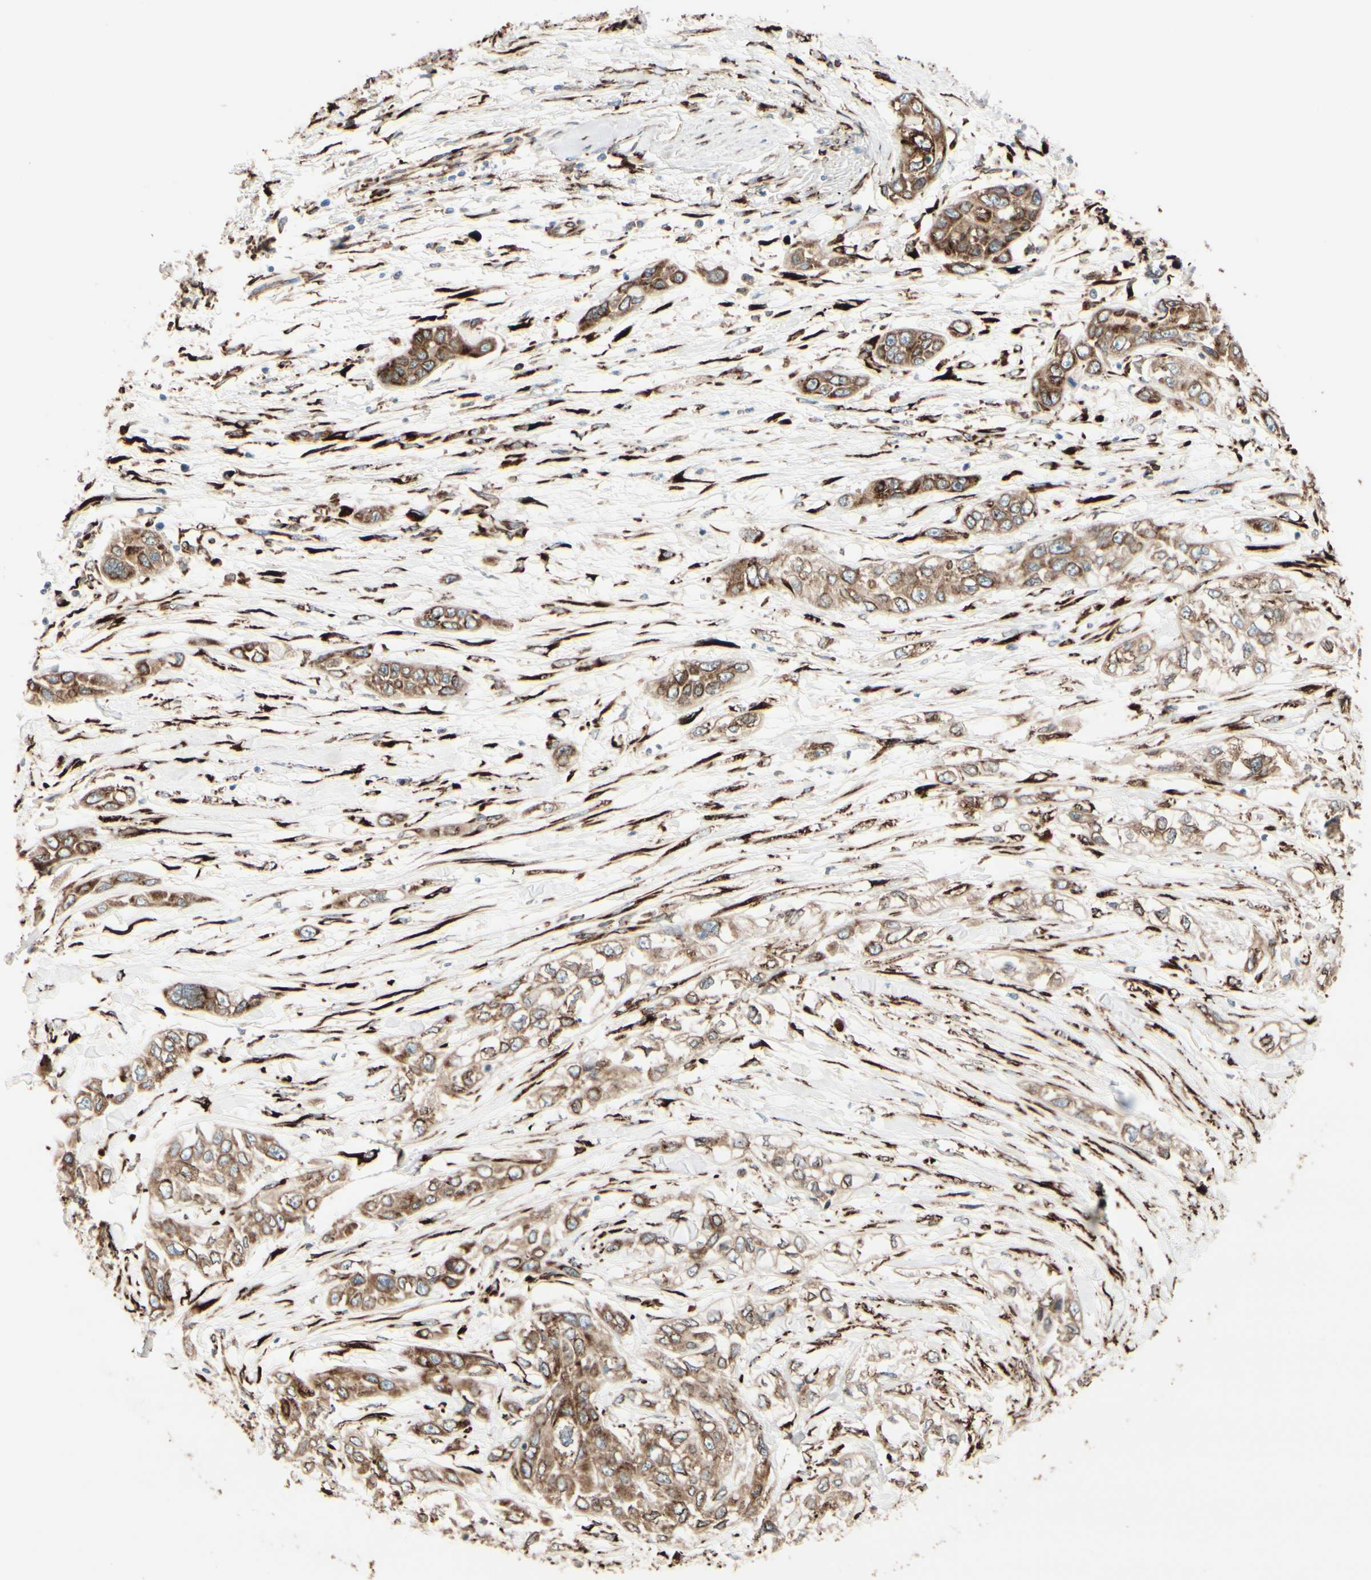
{"staining": {"intensity": "moderate", "quantity": ">75%", "location": "cytoplasmic/membranous"}, "tissue": "pancreatic cancer", "cell_type": "Tumor cells", "image_type": "cancer", "snomed": [{"axis": "morphology", "description": "Adenocarcinoma, NOS"}, {"axis": "topography", "description": "Pancreas"}], "caption": "A photomicrograph showing moderate cytoplasmic/membranous positivity in approximately >75% of tumor cells in pancreatic adenocarcinoma, as visualized by brown immunohistochemical staining.", "gene": "RRBP1", "patient": {"sex": "female", "age": 70}}